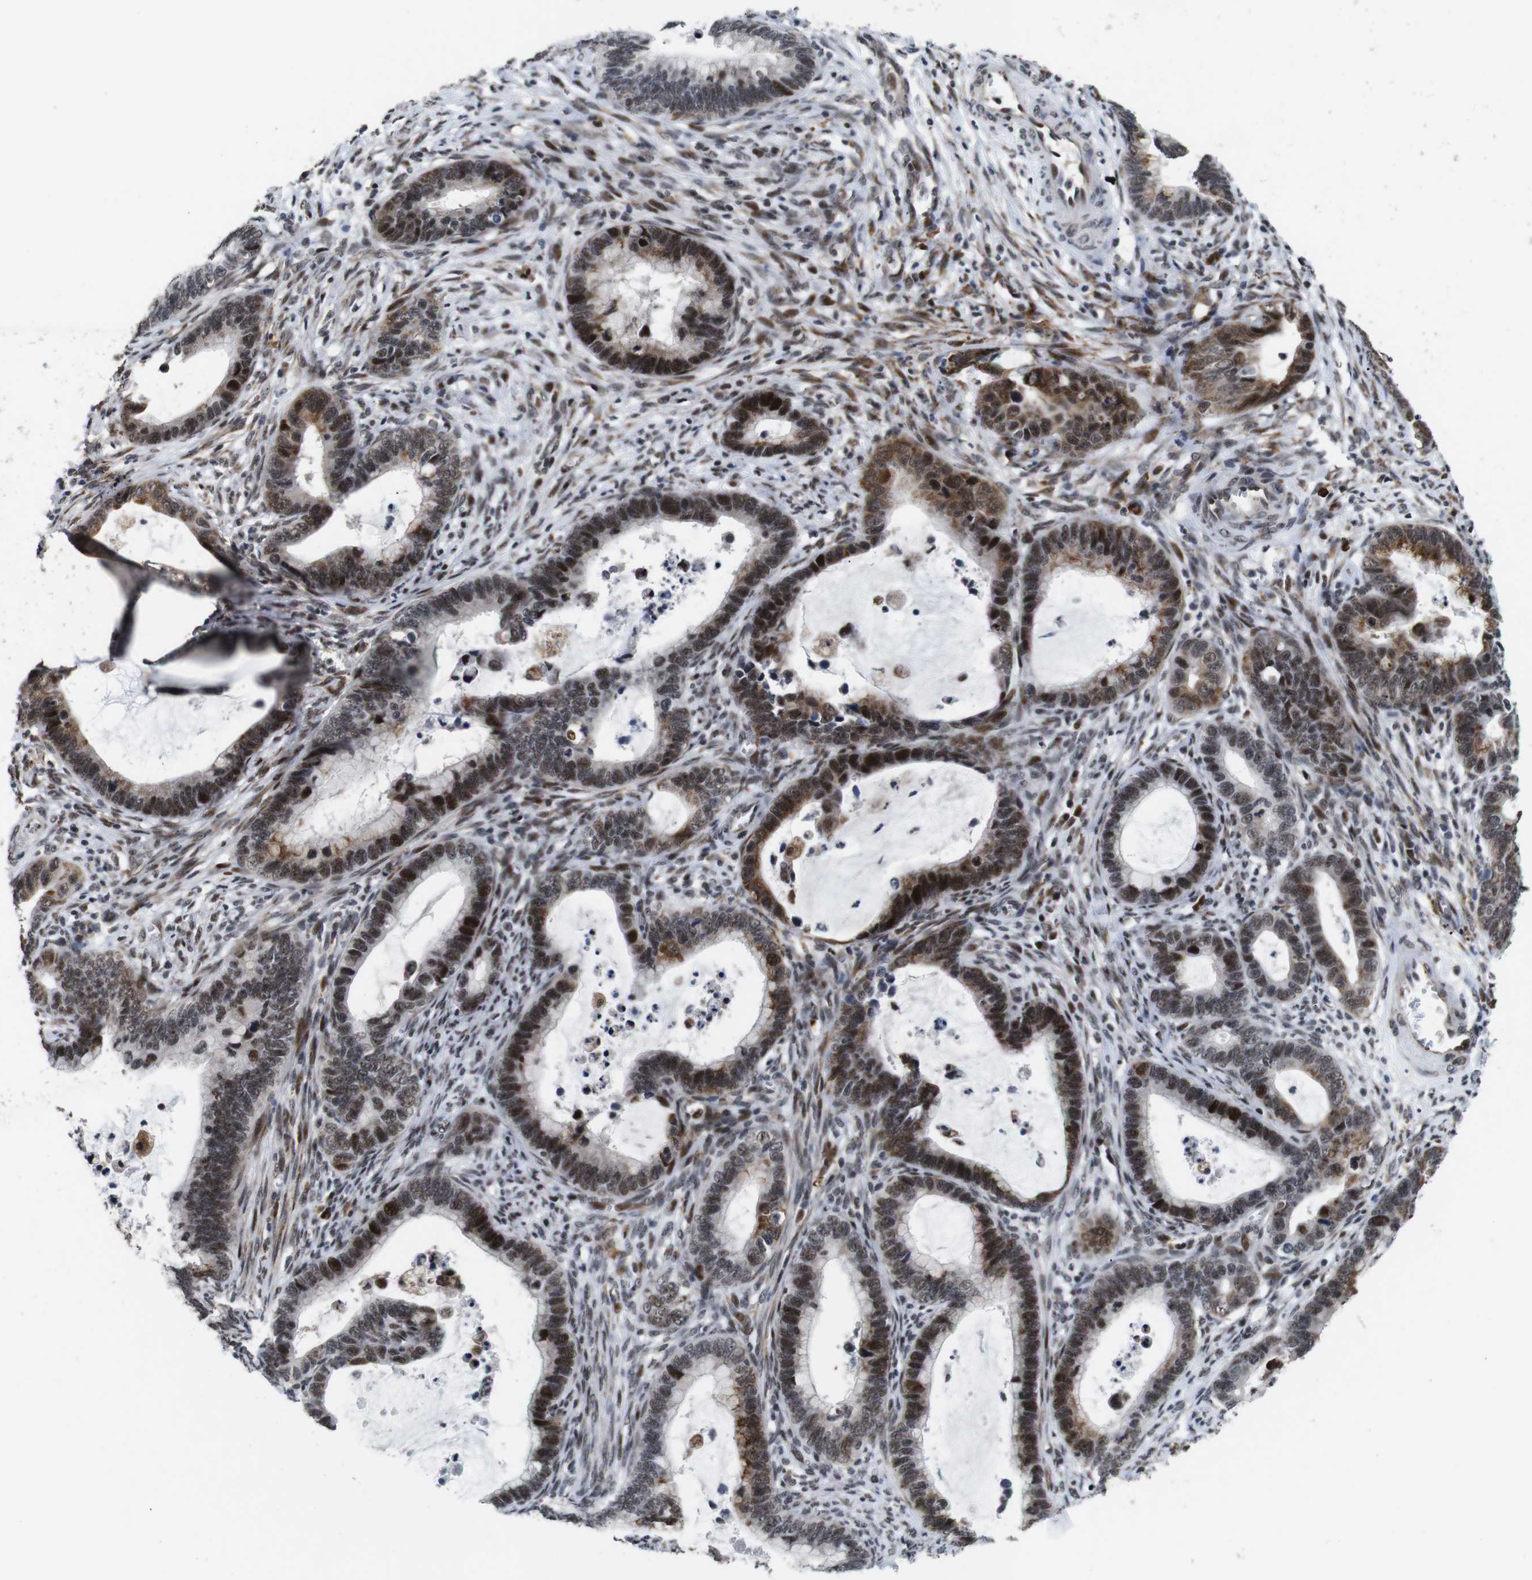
{"staining": {"intensity": "strong", "quantity": "25%-75%", "location": "cytoplasmic/membranous,nuclear"}, "tissue": "cervical cancer", "cell_type": "Tumor cells", "image_type": "cancer", "snomed": [{"axis": "morphology", "description": "Adenocarcinoma, NOS"}, {"axis": "topography", "description": "Cervix"}], "caption": "Protein analysis of cervical cancer tissue displays strong cytoplasmic/membranous and nuclear expression in approximately 25%-75% of tumor cells. Using DAB (3,3'-diaminobenzidine) (brown) and hematoxylin (blue) stains, captured at high magnification using brightfield microscopy.", "gene": "EIF4G1", "patient": {"sex": "female", "age": 44}}